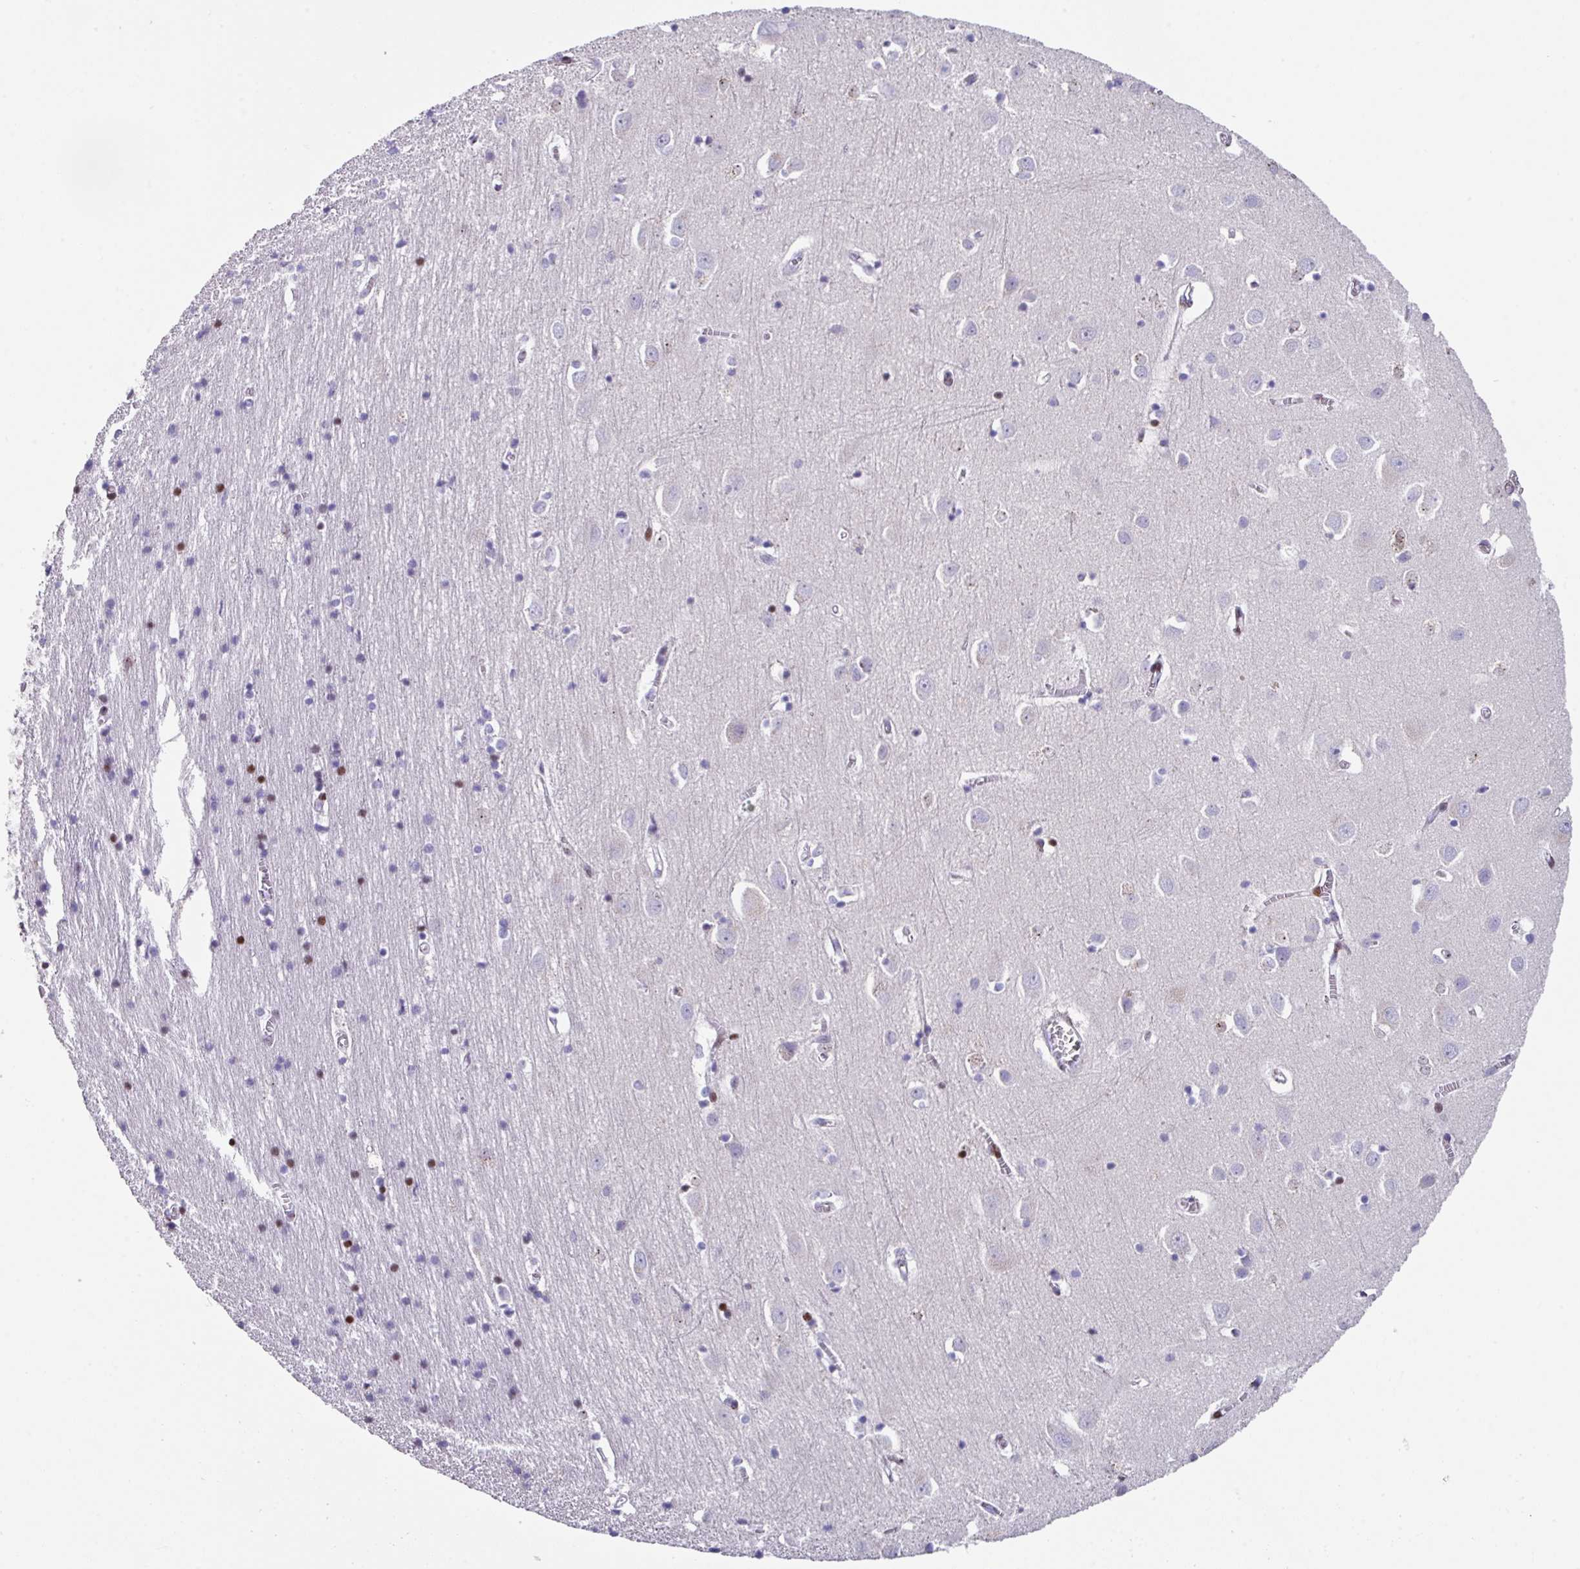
{"staining": {"intensity": "negative", "quantity": "none", "location": "none"}, "tissue": "cerebral cortex", "cell_type": "Endothelial cells", "image_type": "normal", "snomed": [{"axis": "morphology", "description": "Normal tissue, NOS"}, {"axis": "topography", "description": "Cerebral cortex"}], "caption": "This is an IHC micrograph of unremarkable cerebral cortex. There is no positivity in endothelial cells.", "gene": "TCF3", "patient": {"sex": "male", "age": 70}}